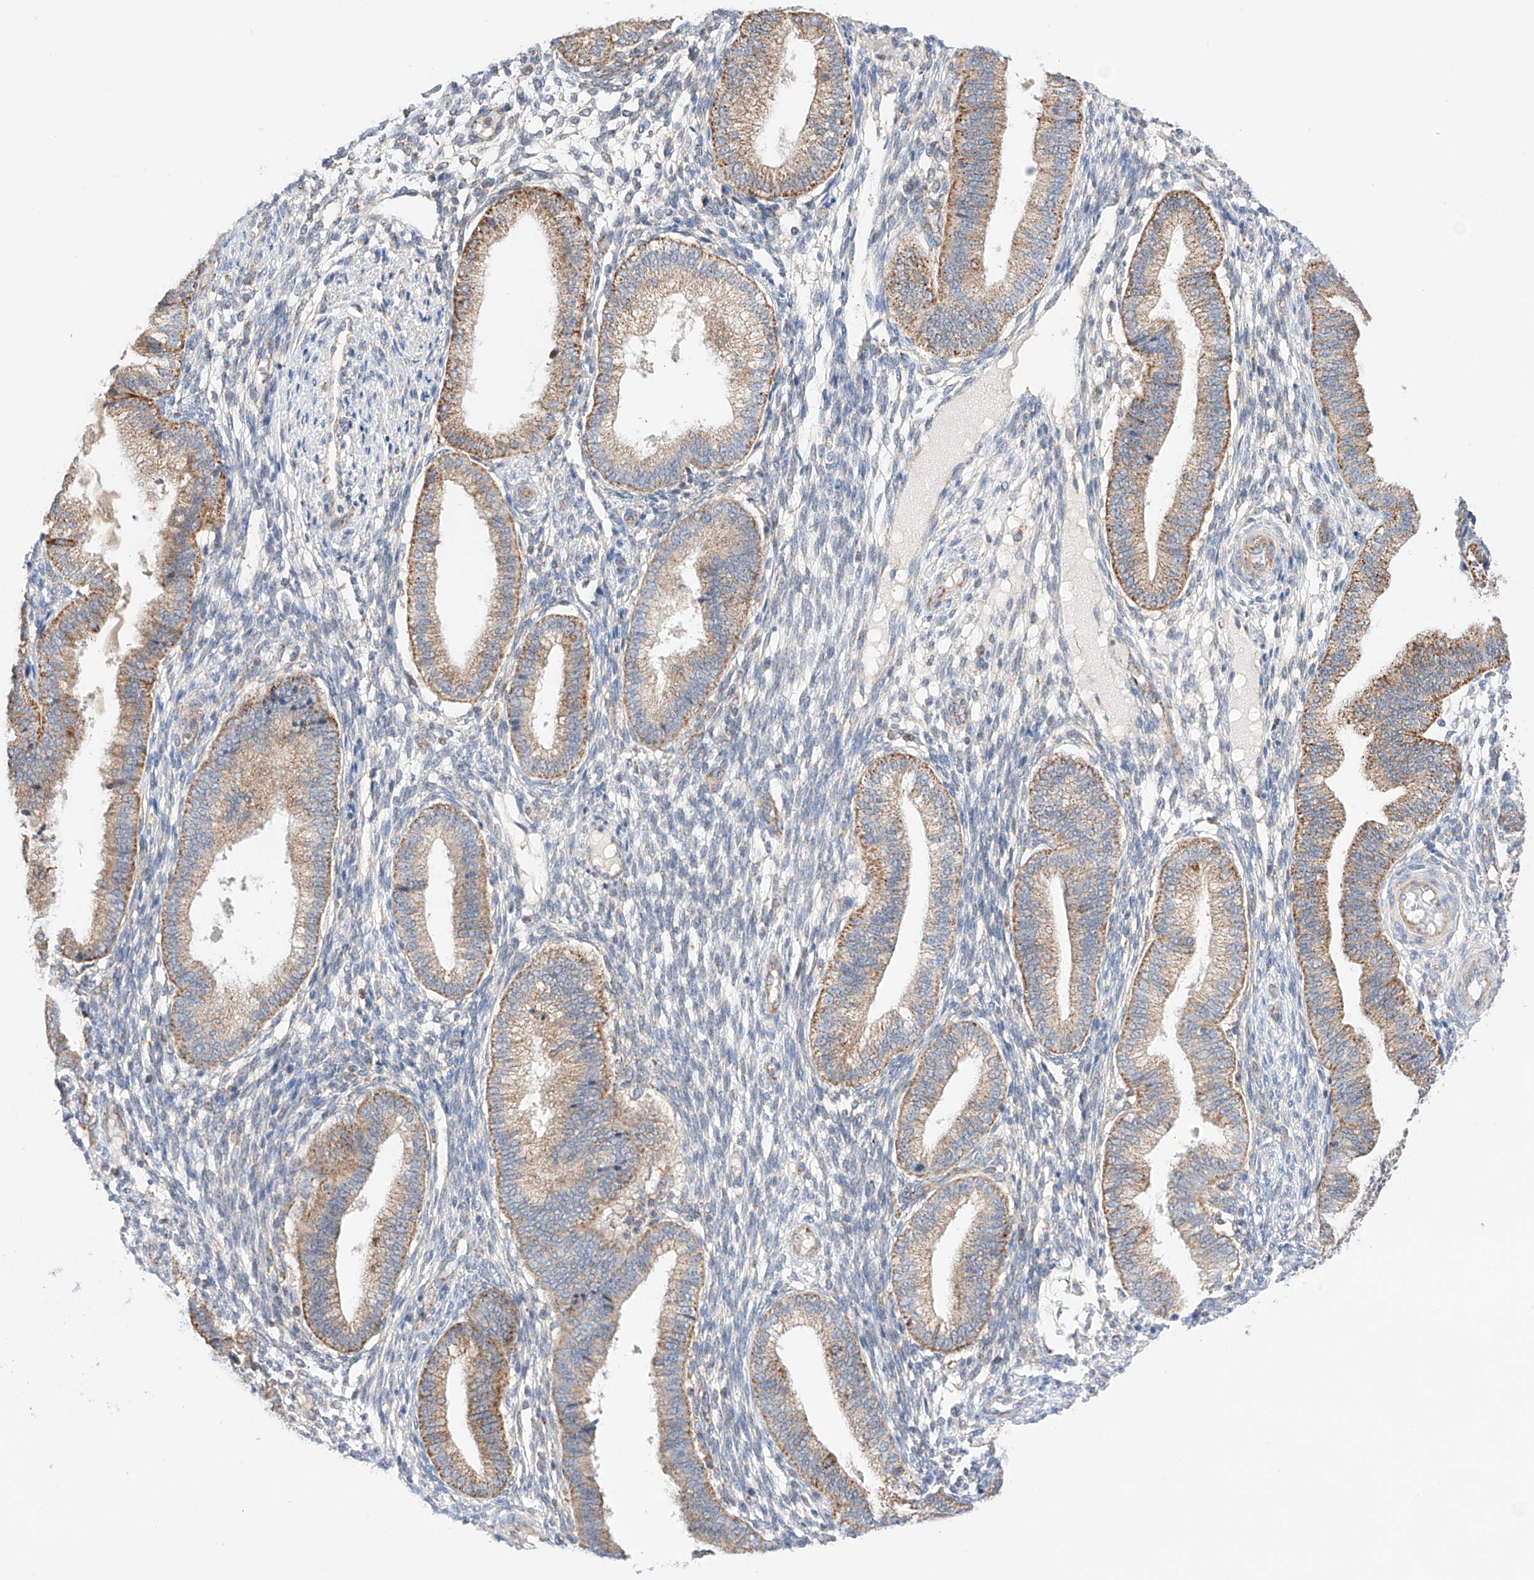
{"staining": {"intensity": "moderate", "quantity": "25%-75%", "location": "cytoplasmic/membranous"}, "tissue": "endometrium", "cell_type": "Cells in endometrial stroma", "image_type": "normal", "snomed": [{"axis": "morphology", "description": "Normal tissue, NOS"}, {"axis": "topography", "description": "Endometrium"}], "caption": "Endometrium stained with a brown dye demonstrates moderate cytoplasmic/membranous positive staining in approximately 25%-75% of cells in endometrial stroma.", "gene": "KTI12", "patient": {"sex": "female", "age": 39}}